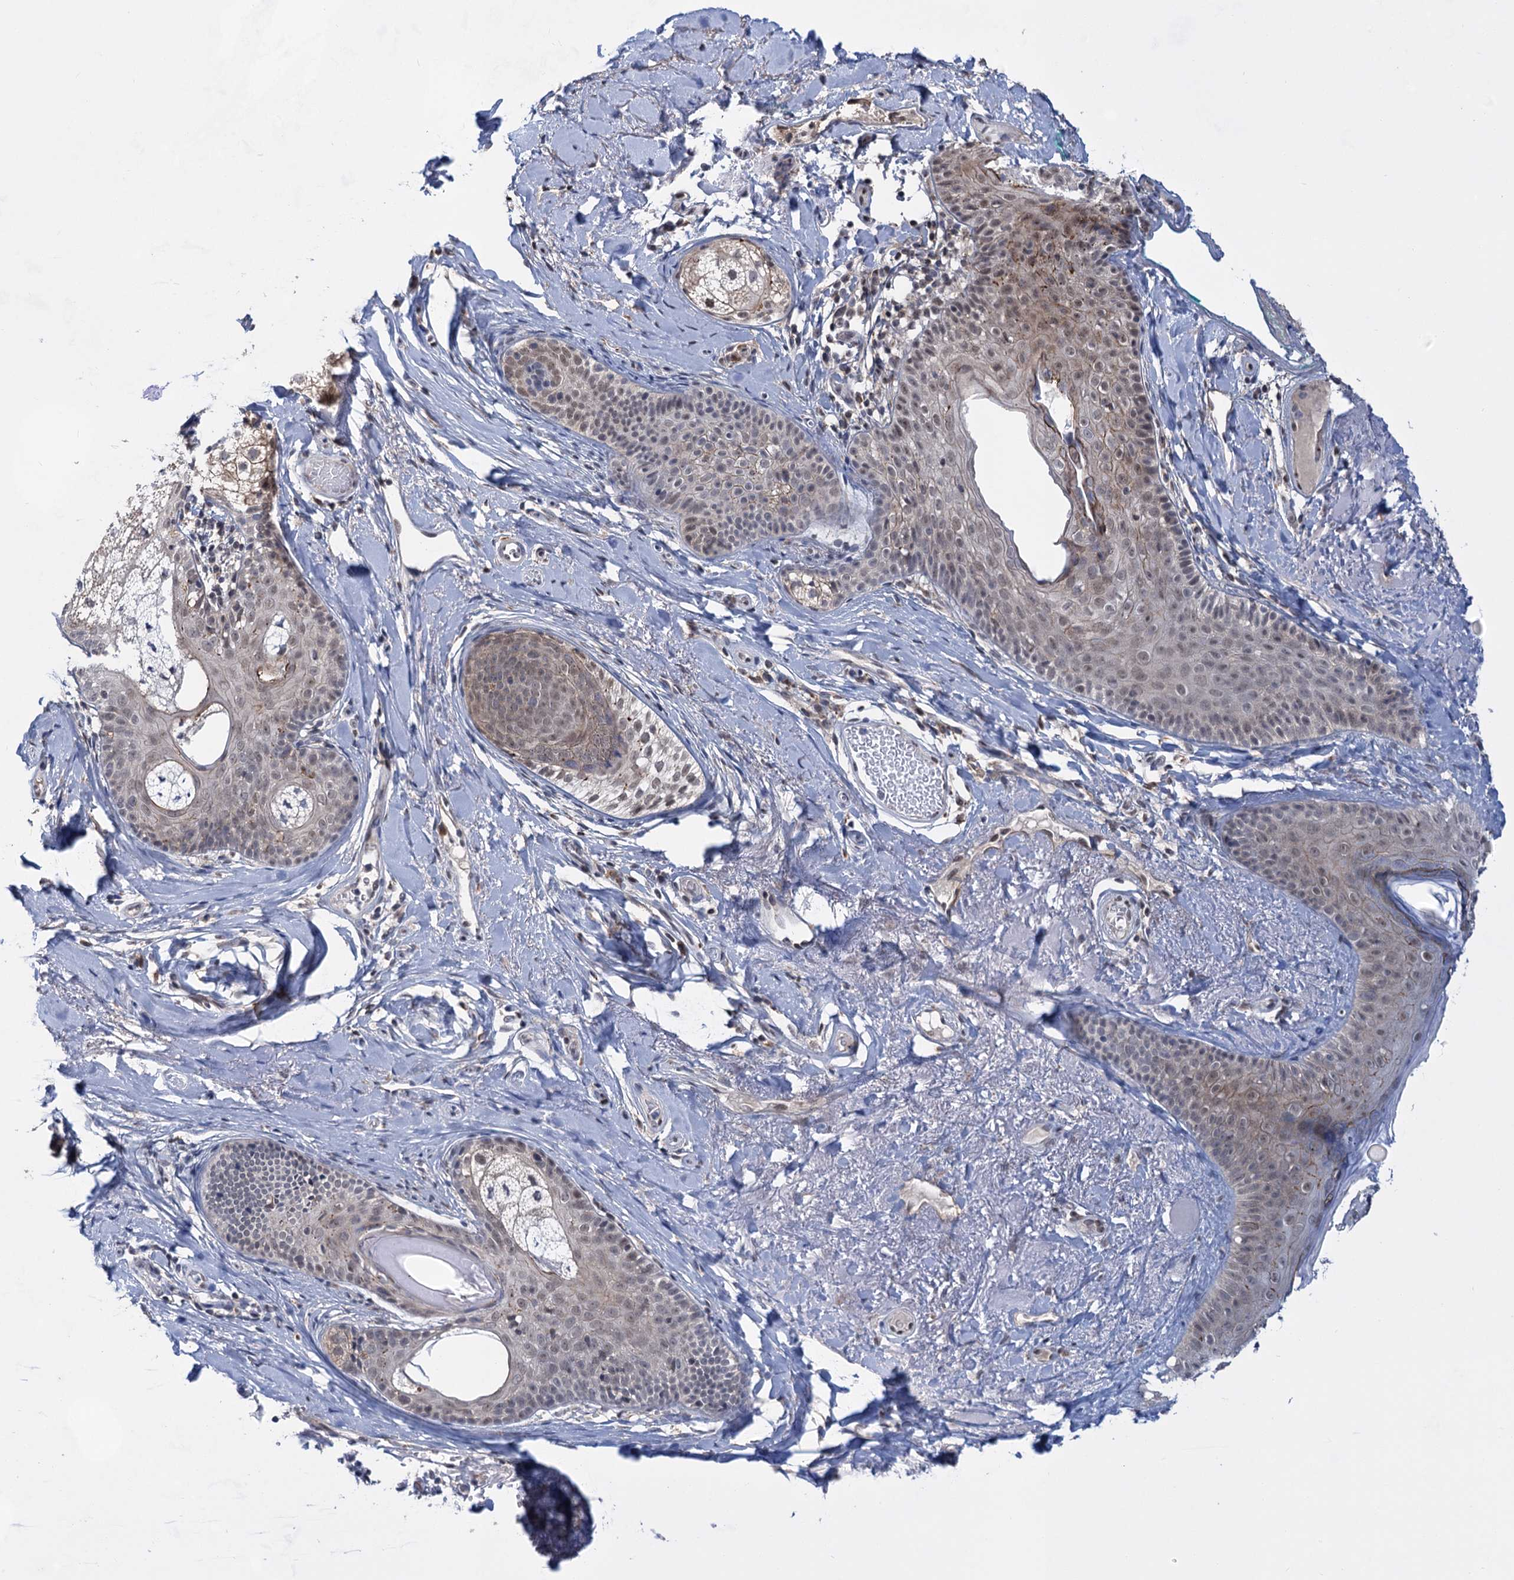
{"staining": {"intensity": "weak", "quantity": "<25%", "location": "nuclear"}, "tissue": "skin cancer", "cell_type": "Tumor cells", "image_type": "cancer", "snomed": [{"axis": "morphology", "description": "Basal cell carcinoma"}, {"axis": "topography", "description": "Skin"}], "caption": "Skin cancer (basal cell carcinoma) was stained to show a protein in brown. There is no significant positivity in tumor cells. (Stains: DAB immunohistochemistry with hematoxylin counter stain, Microscopy: brightfield microscopy at high magnification).", "gene": "TTC17", "patient": {"sex": "male", "age": 62}}